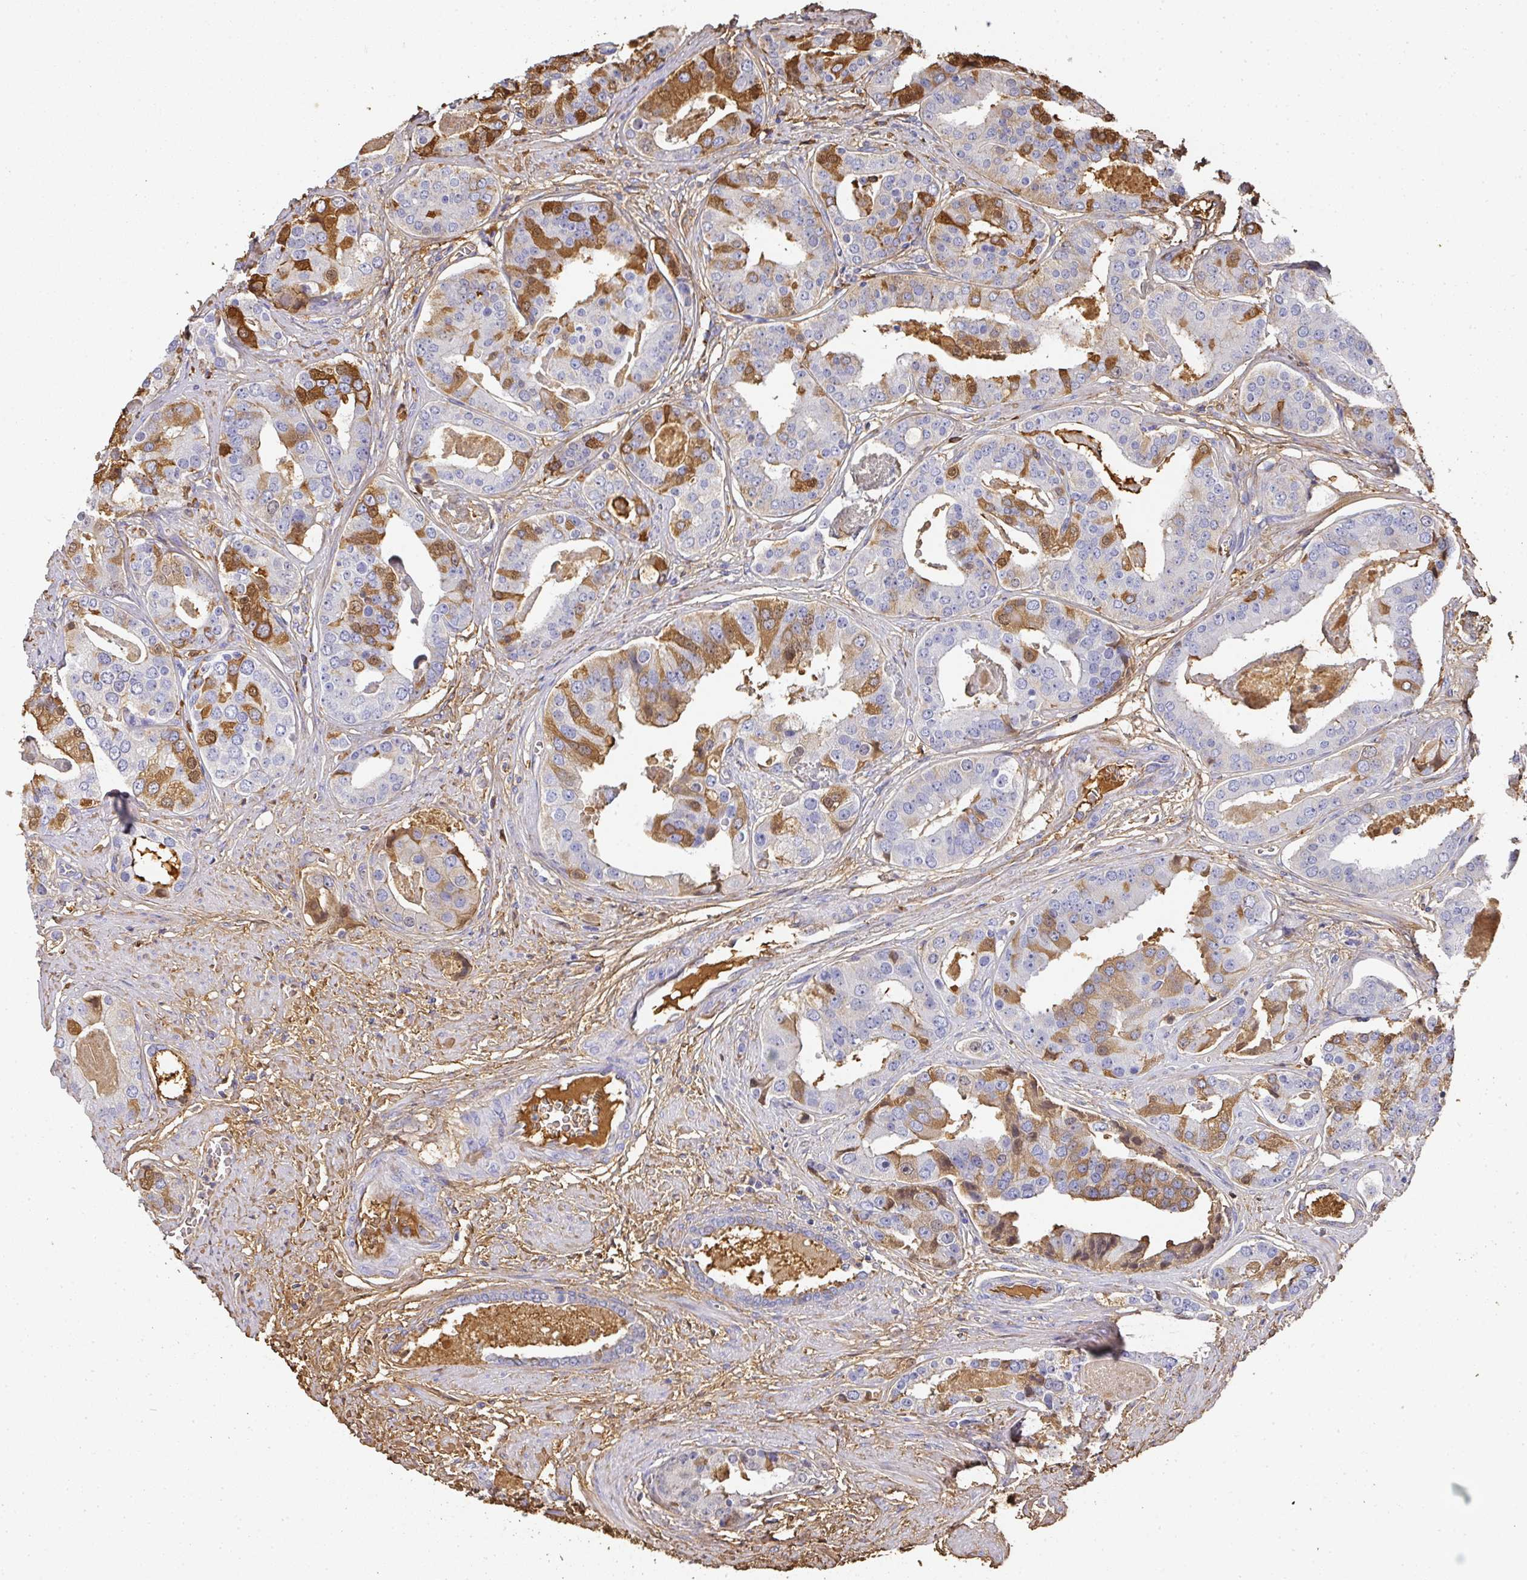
{"staining": {"intensity": "strong", "quantity": "<25%", "location": "cytoplasmic/membranous"}, "tissue": "prostate cancer", "cell_type": "Tumor cells", "image_type": "cancer", "snomed": [{"axis": "morphology", "description": "Adenocarcinoma, High grade"}, {"axis": "topography", "description": "Prostate"}], "caption": "Immunohistochemistry (IHC) micrograph of prostate cancer (adenocarcinoma (high-grade)) stained for a protein (brown), which displays medium levels of strong cytoplasmic/membranous staining in approximately <25% of tumor cells.", "gene": "ALB", "patient": {"sex": "male", "age": 71}}